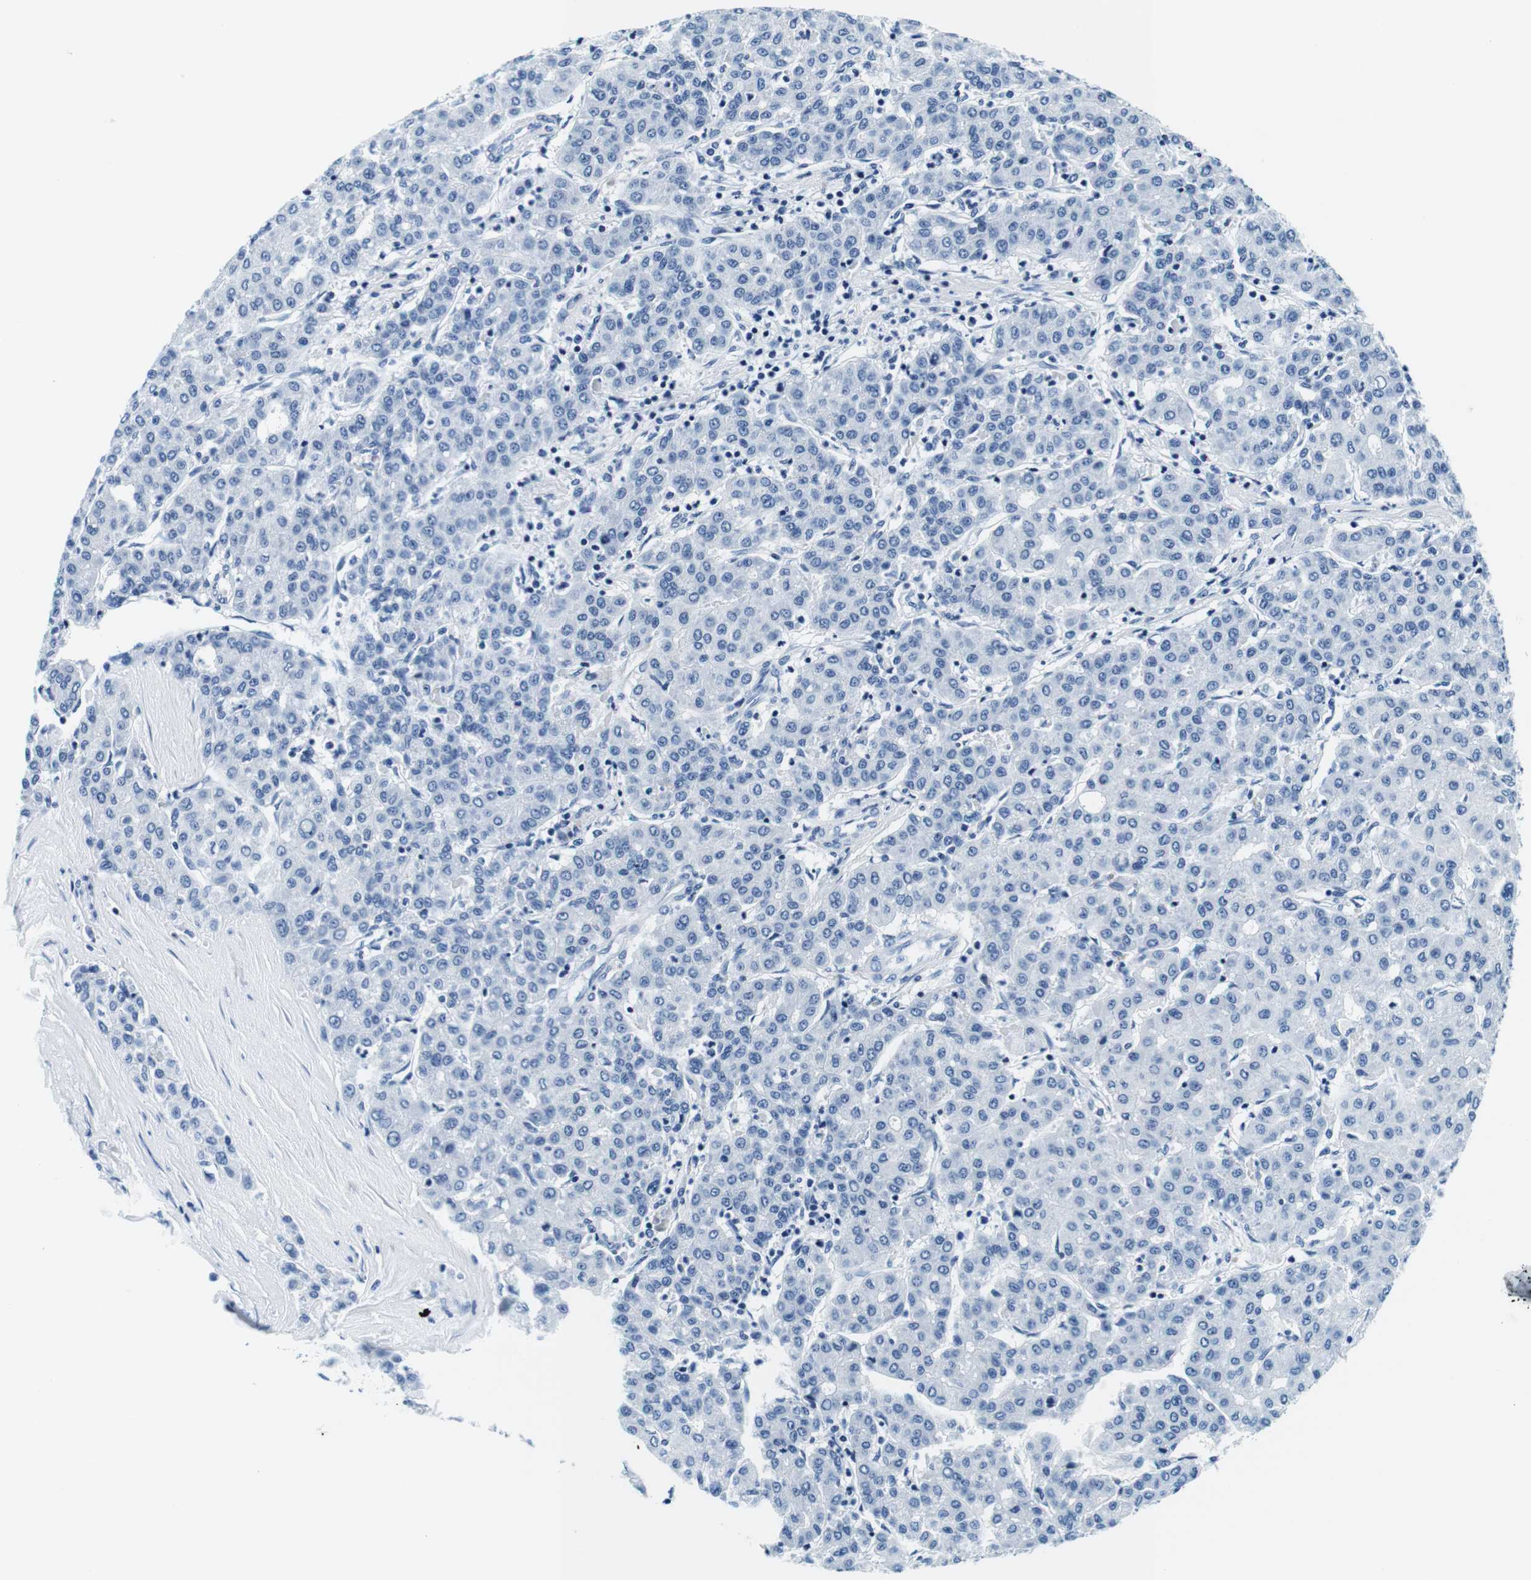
{"staining": {"intensity": "negative", "quantity": "none", "location": "none"}, "tissue": "liver cancer", "cell_type": "Tumor cells", "image_type": "cancer", "snomed": [{"axis": "morphology", "description": "Carcinoma, Hepatocellular, NOS"}, {"axis": "topography", "description": "Liver"}], "caption": "This is an immunohistochemistry (IHC) micrograph of human liver hepatocellular carcinoma. There is no expression in tumor cells.", "gene": "ELANE", "patient": {"sex": "male", "age": 65}}